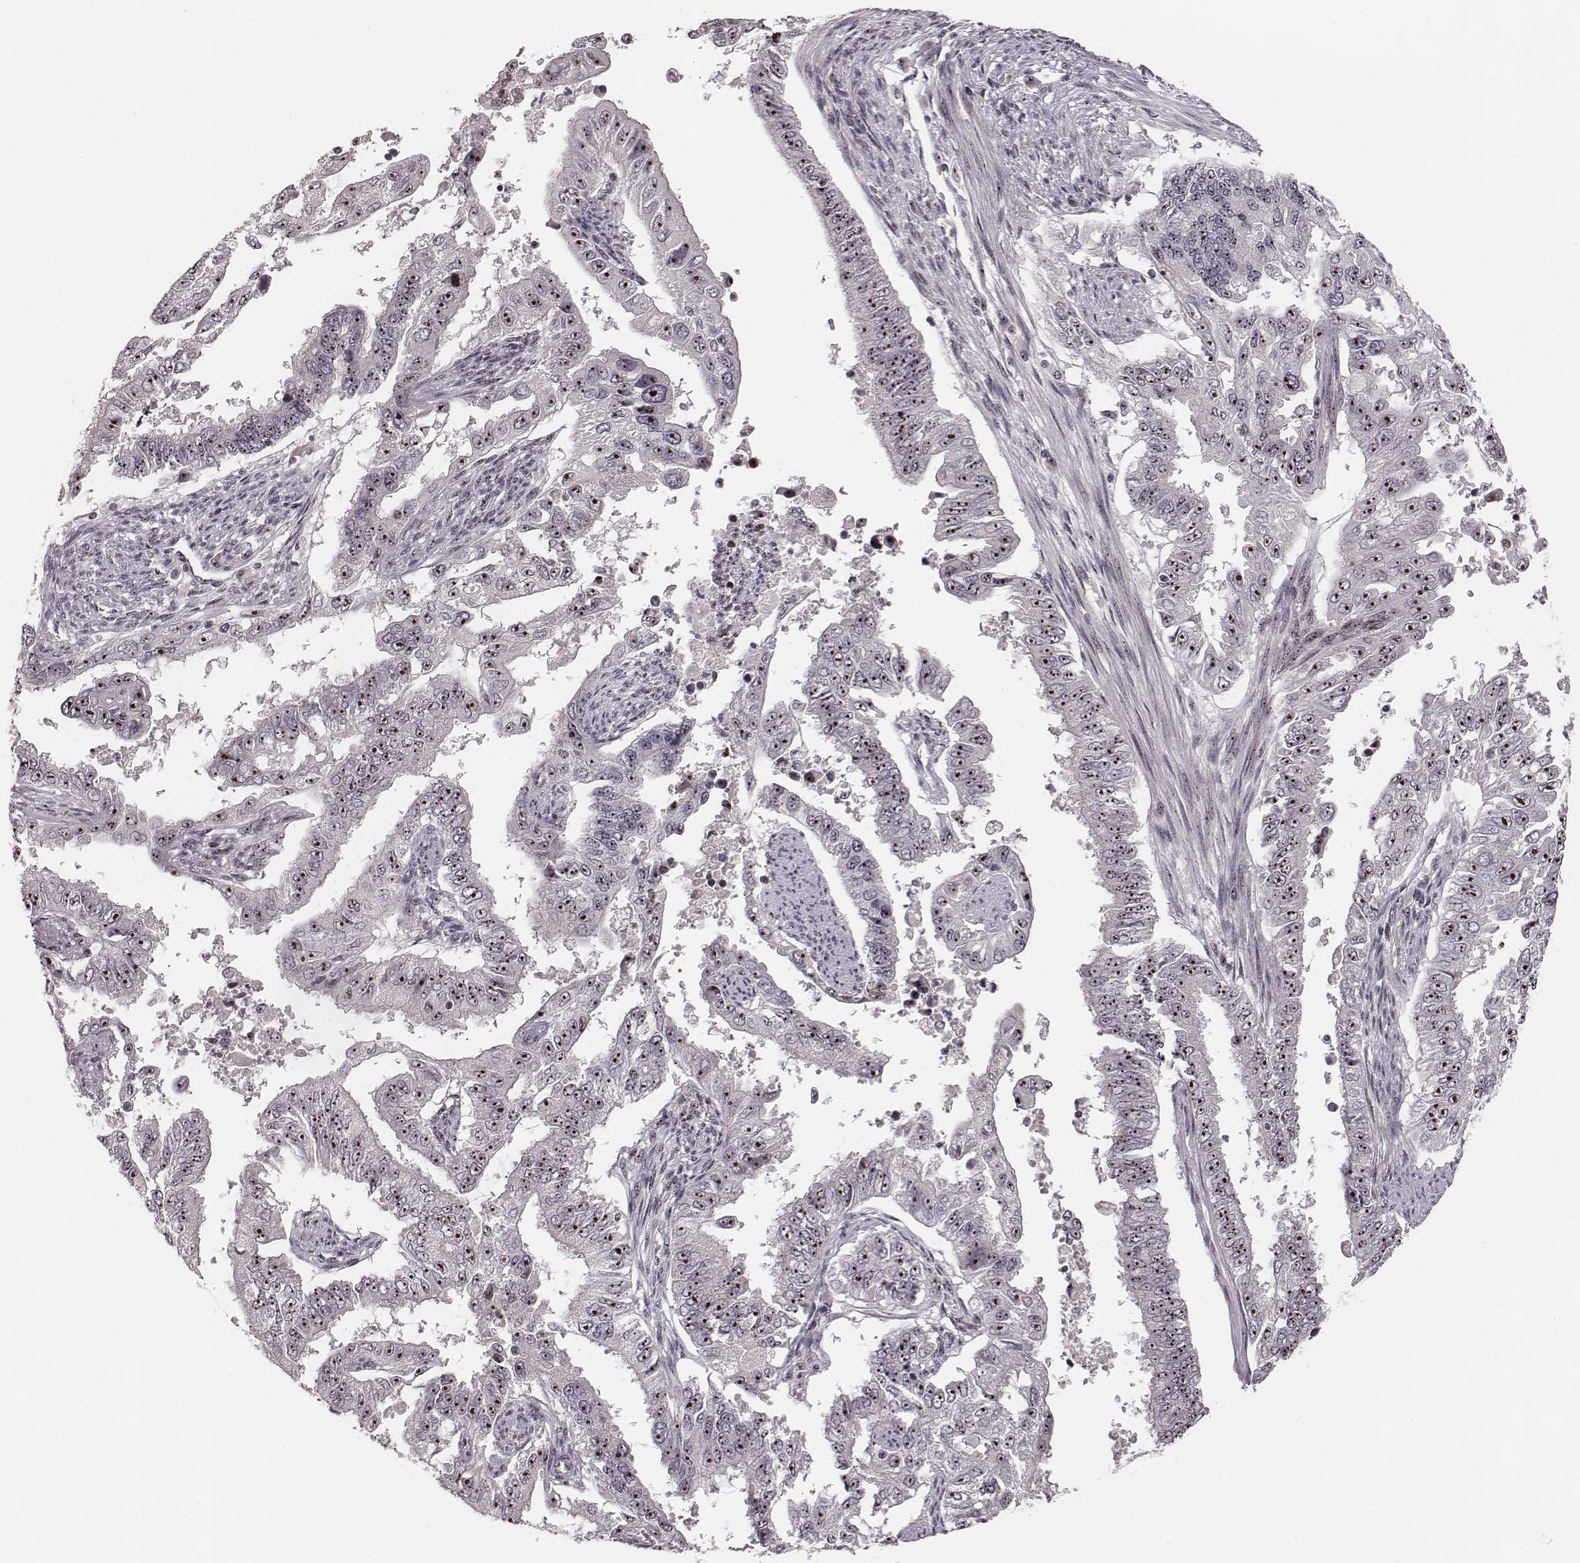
{"staining": {"intensity": "moderate", "quantity": ">75%", "location": "nuclear"}, "tissue": "endometrial cancer", "cell_type": "Tumor cells", "image_type": "cancer", "snomed": [{"axis": "morphology", "description": "Adenocarcinoma, NOS"}, {"axis": "topography", "description": "Uterus"}], "caption": "Immunohistochemical staining of endometrial cancer (adenocarcinoma) reveals moderate nuclear protein staining in approximately >75% of tumor cells.", "gene": "NOP56", "patient": {"sex": "female", "age": 59}}